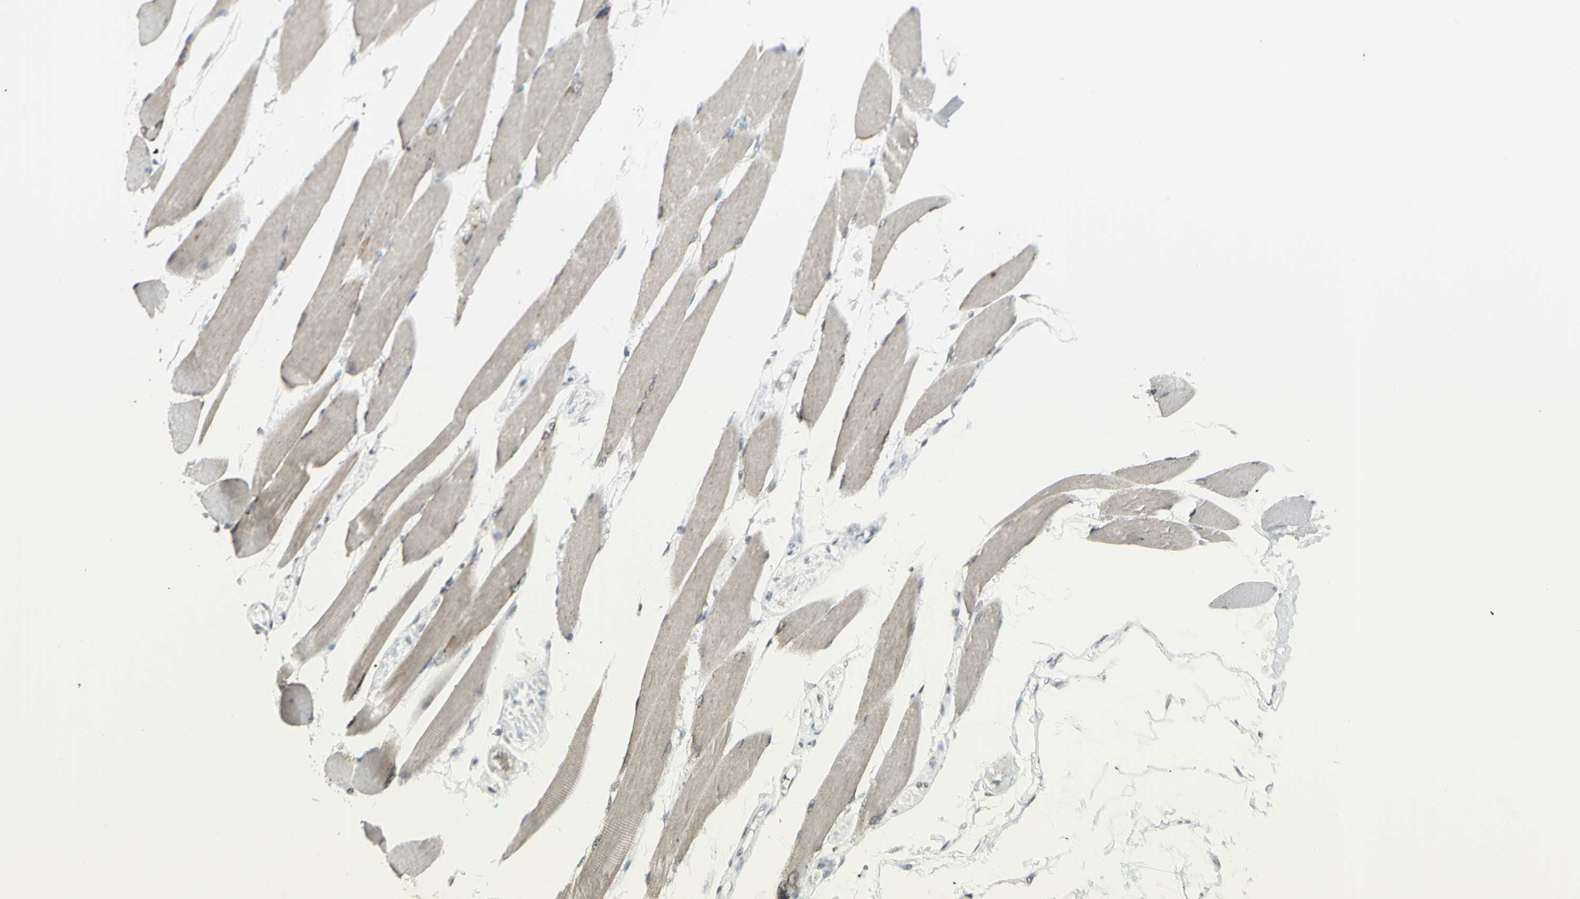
{"staining": {"intensity": "weak", "quantity": "25%-75%", "location": "cytoplasmic/membranous"}, "tissue": "skeletal muscle", "cell_type": "Myocytes", "image_type": "normal", "snomed": [{"axis": "morphology", "description": "Normal tissue, NOS"}, {"axis": "topography", "description": "Skeletal muscle"}, {"axis": "topography", "description": "Oral tissue"}, {"axis": "topography", "description": "Peripheral nerve tissue"}], "caption": "Skeletal muscle stained for a protein (brown) reveals weak cytoplasmic/membranous positive expression in approximately 25%-75% of myocytes.", "gene": "MUC5AC", "patient": {"sex": "female", "age": 84}}